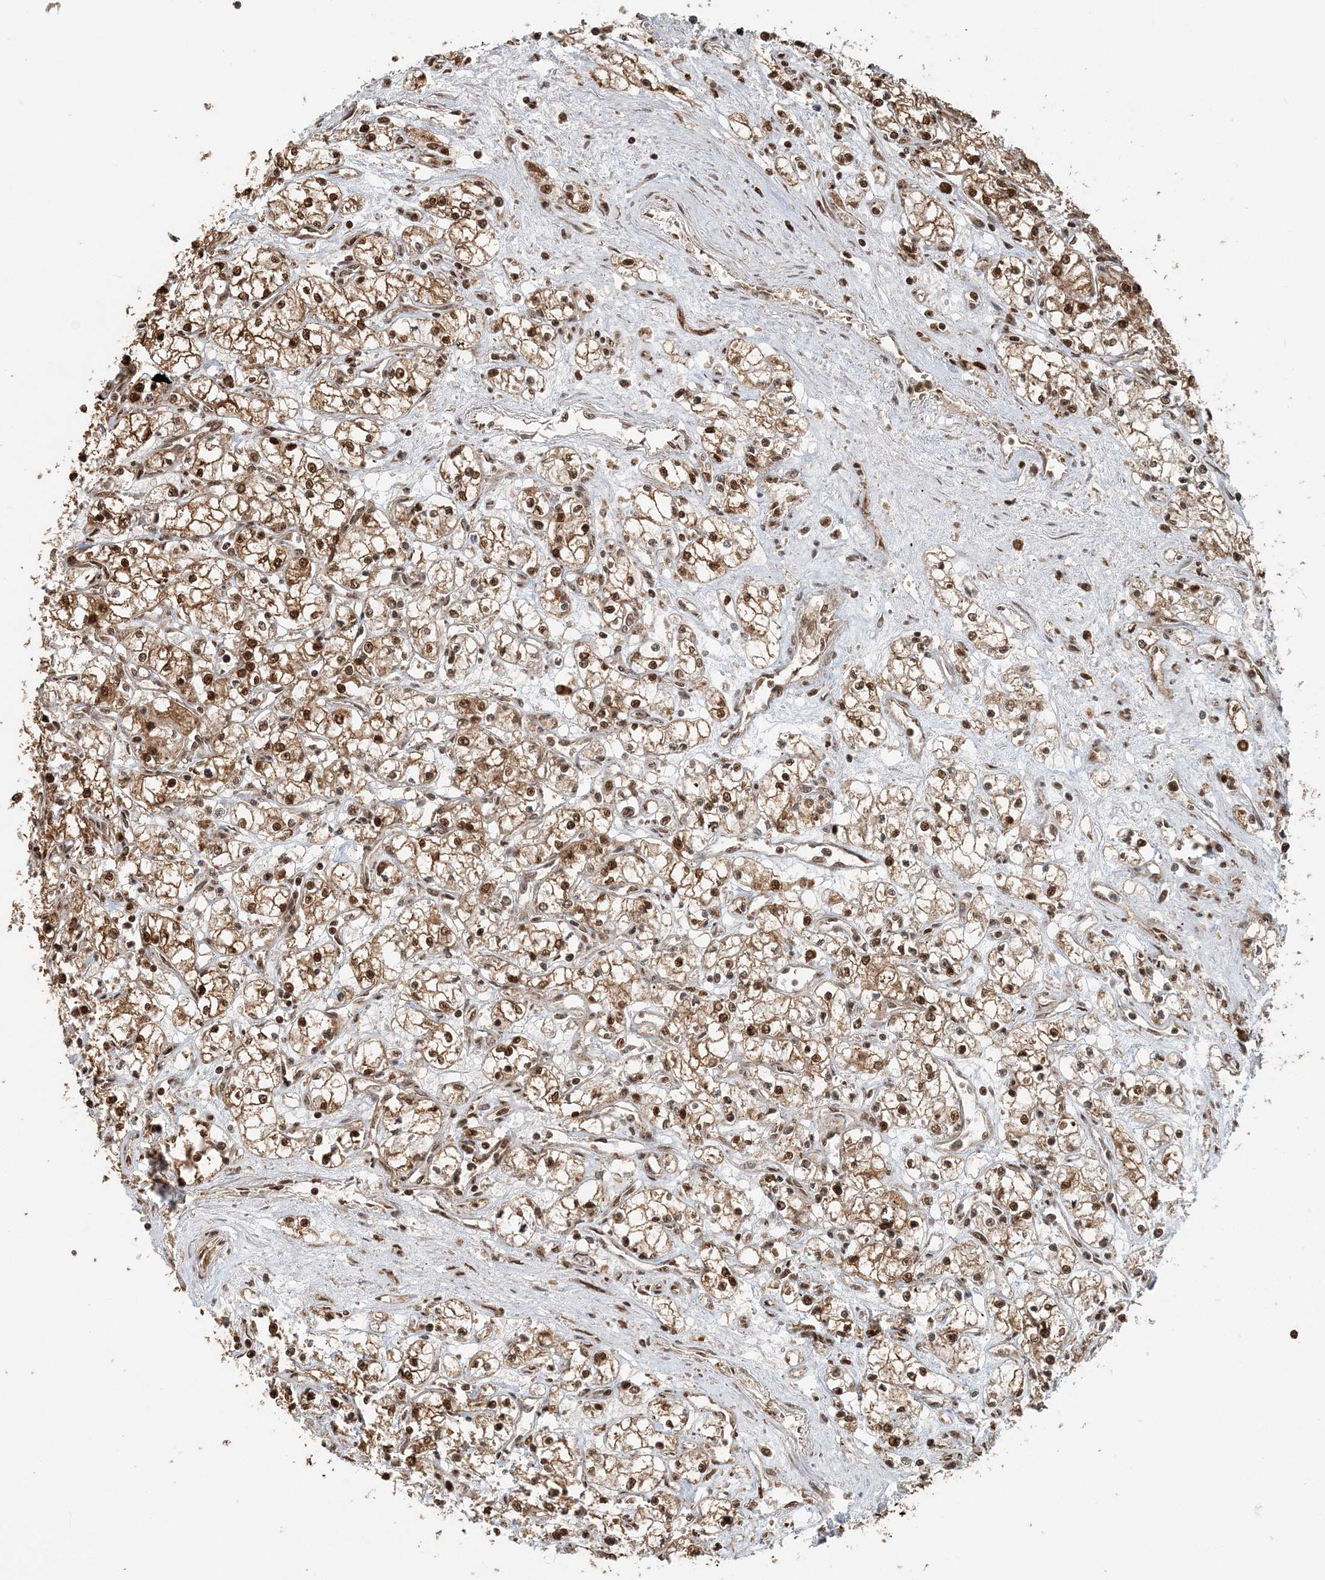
{"staining": {"intensity": "moderate", "quantity": ">75%", "location": "cytoplasmic/membranous,nuclear"}, "tissue": "renal cancer", "cell_type": "Tumor cells", "image_type": "cancer", "snomed": [{"axis": "morphology", "description": "Adenocarcinoma, NOS"}, {"axis": "topography", "description": "Kidney"}], "caption": "A histopathology image of human renal cancer stained for a protein exhibits moderate cytoplasmic/membranous and nuclear brown staining in tumor cells.", "gene": "ARHGAP35", "patient": {"sex": "male", "age": 59}}